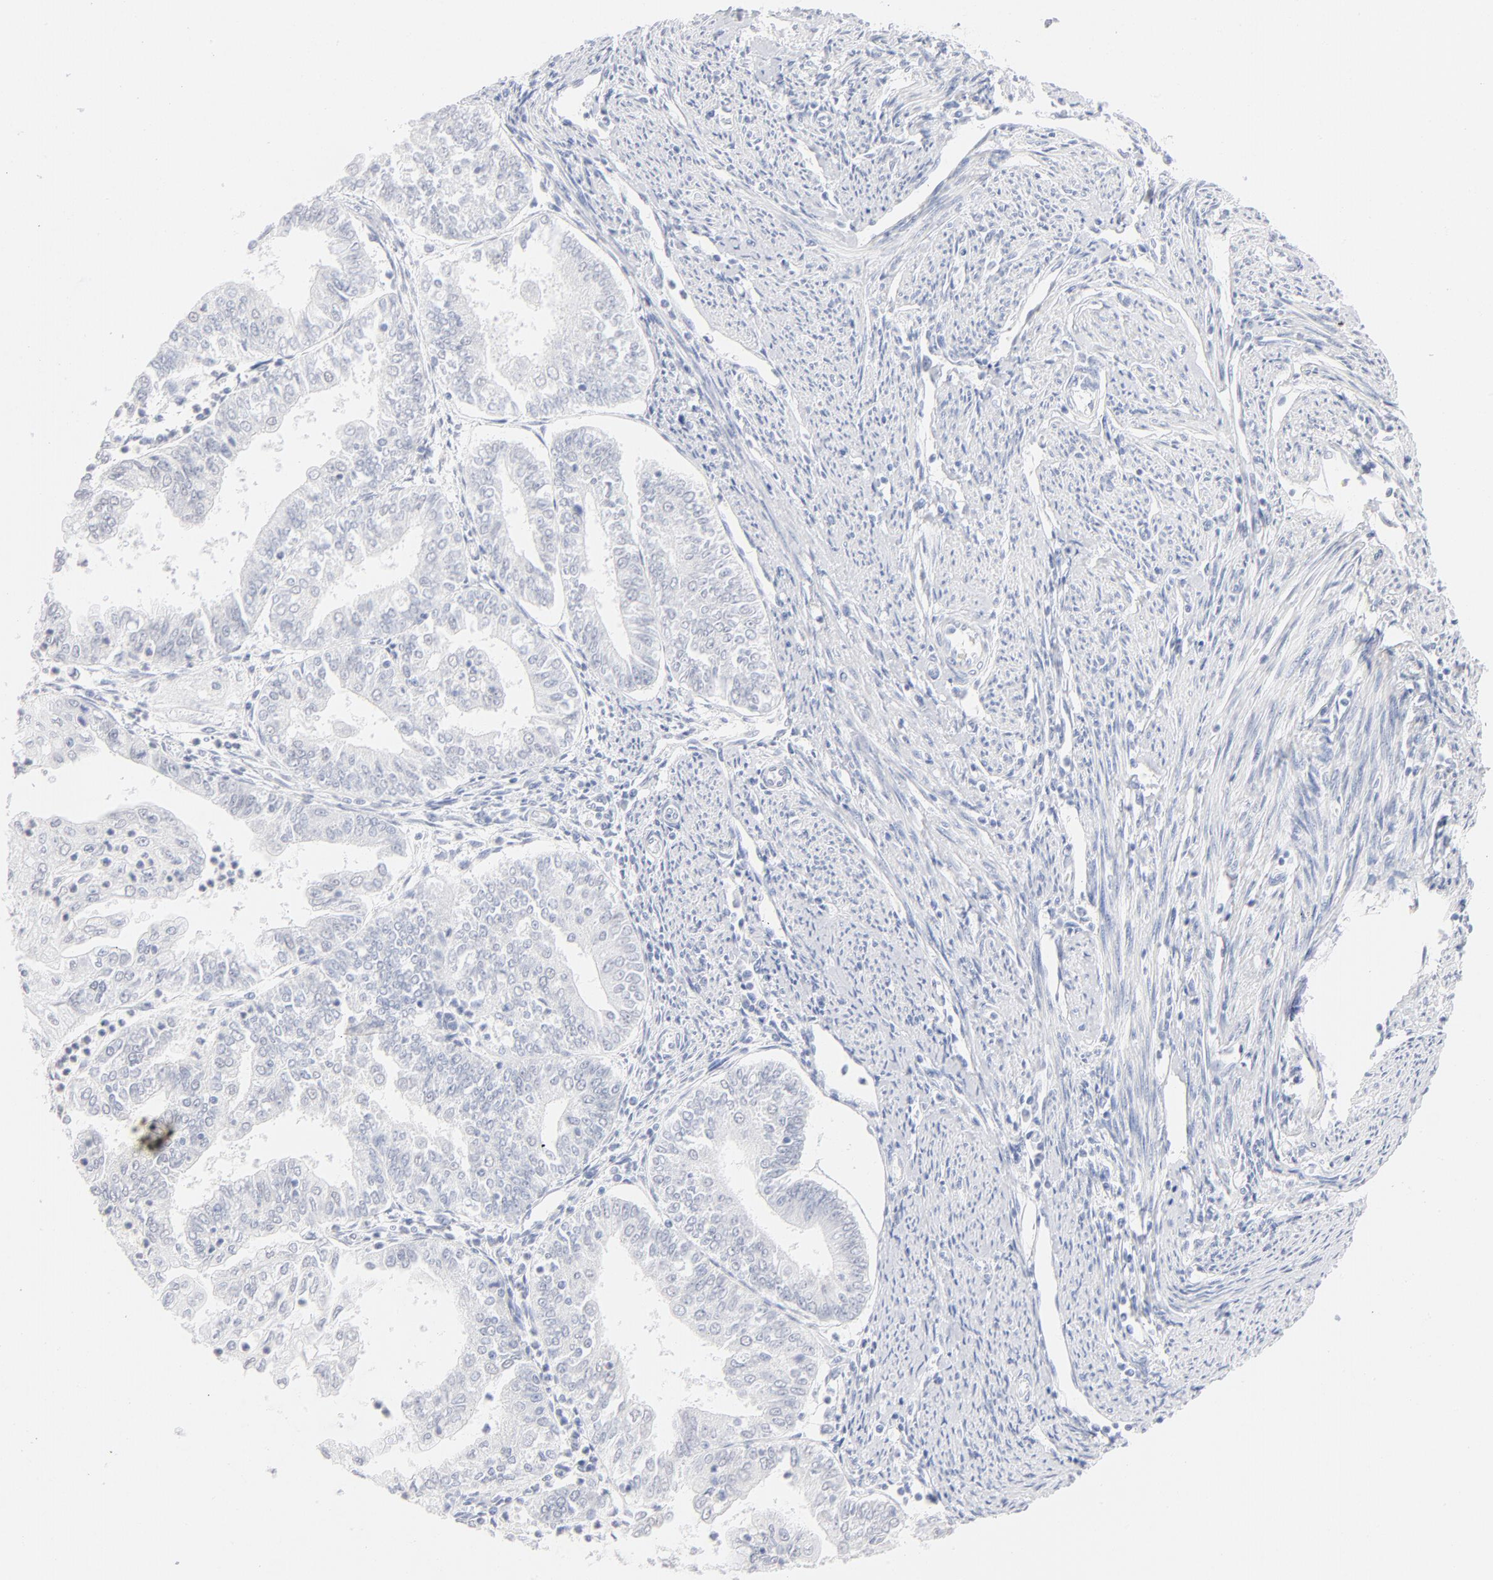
{"staining": {"intensity": "negative", "quantity": "none", "location": "none"}, "tissue": "endometrial cancer", "cell_type": "Tumor cells", "image_type": "cancer", "snomed": [{"axis": "morphology", "description": "Adenocarcinoma, NOS"}, {"axis": "topography", "description": "Endometrium"}], "caption": "Human endometrial adenocarcinoma stained for a protein using immunohistochemistry (IHC) shows no positivity in tumor cells.", "gene": "ONECUT1", "patient": {"sex": "female", "age": 75}}